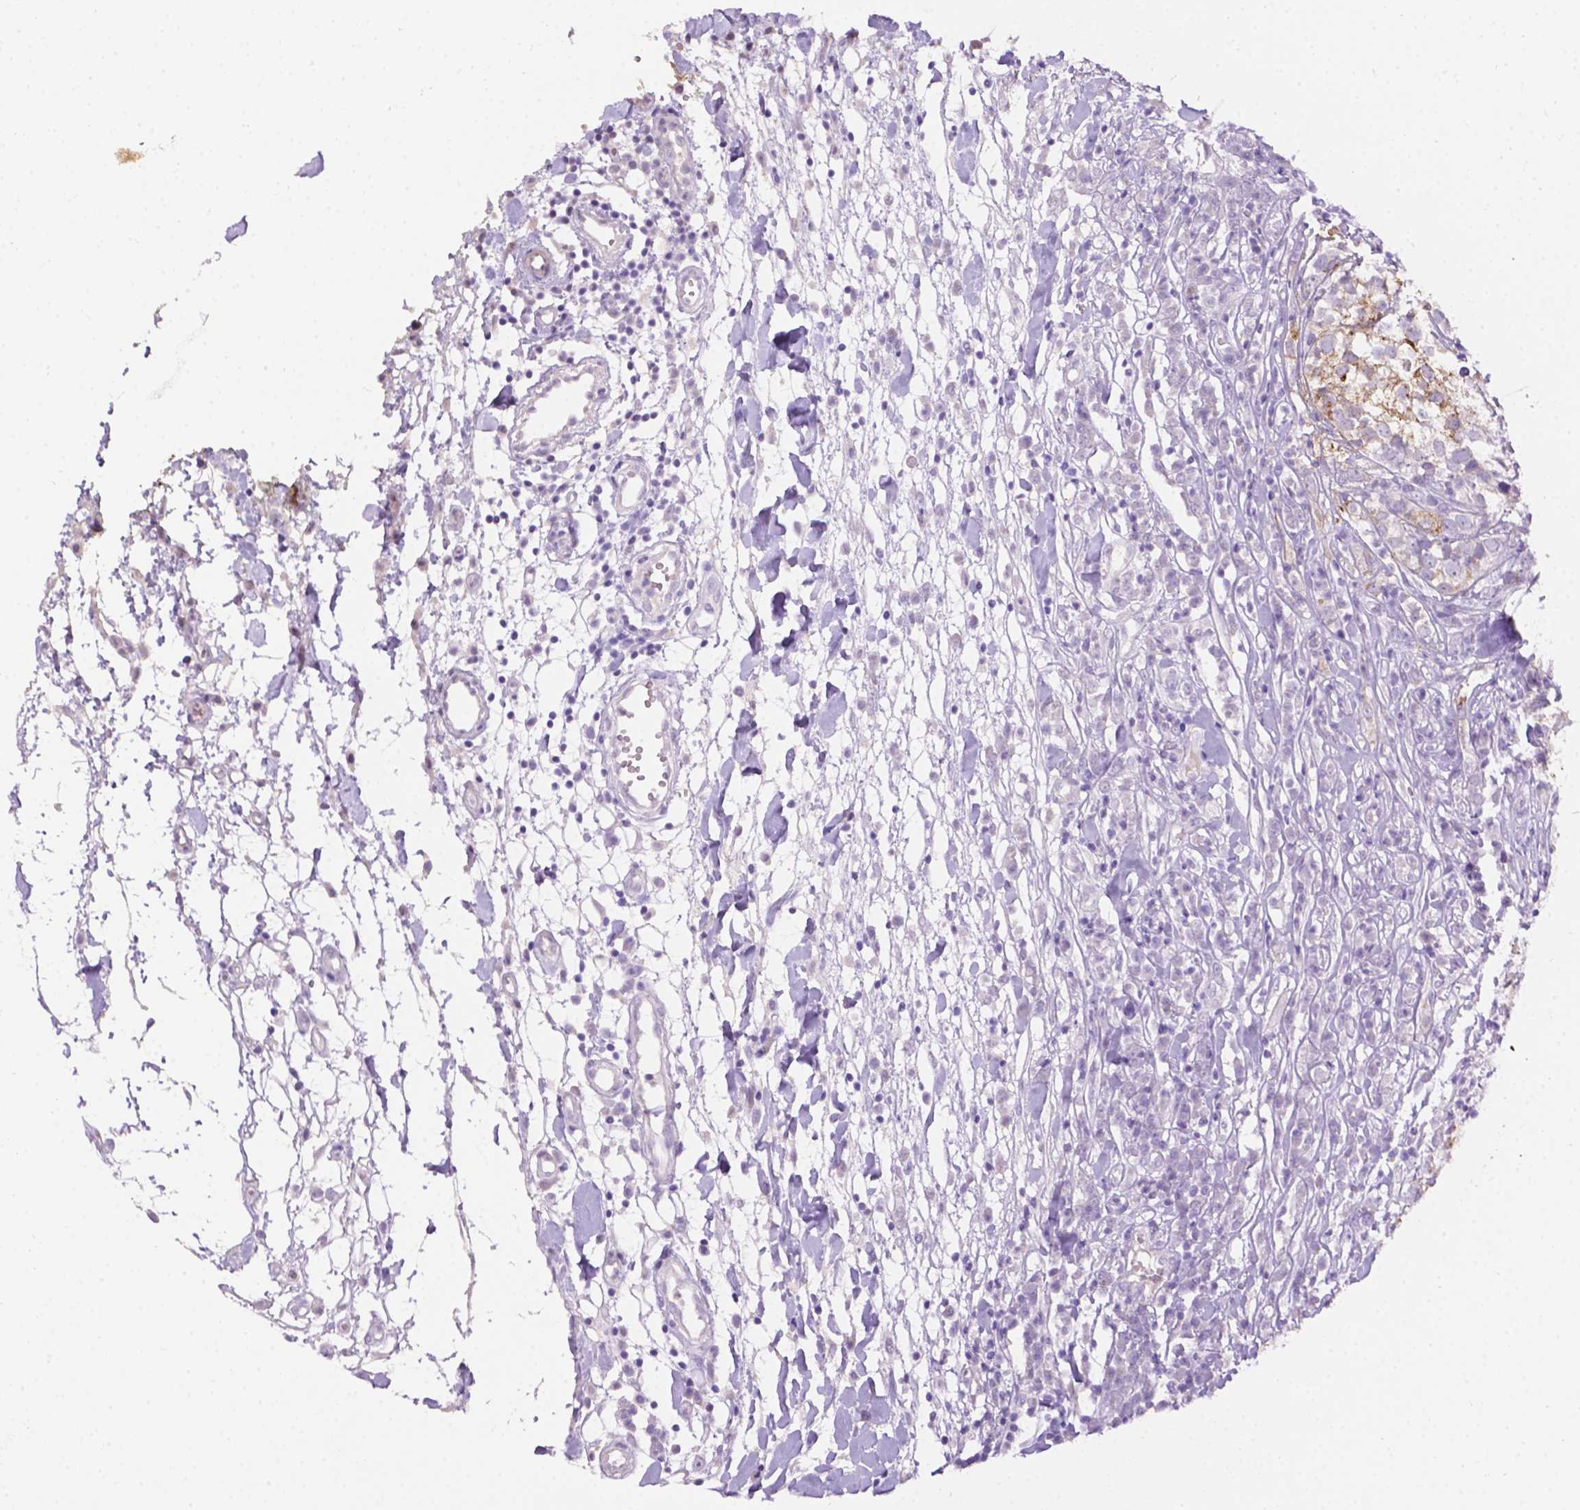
{"staining": {"intensity": "moderate", "quantity": "25%-75%", "location": "cytoplasmic/membranous"}, "tissue": "breast cancer", "cell_type": "Tumor cells", "image_type": "cancer", "snomed": [{"axis": "morphology", "description": "Duct carcinoma"}, {"axis": "topography", "description": "Breast"}], "caption": "A brown stain highlights moderate cytoplasmic/membranous expression of a protein in infiltrating ductal carcinoma (breast) tumor cells. The staining was performed using DAB to visualize the protein expression in brown, while the nuclei were stained in blue with hematoxylin (Magnification: 20x).", "gene": "TACSTD2", "patient": {"sex": "female", "age": 30}}